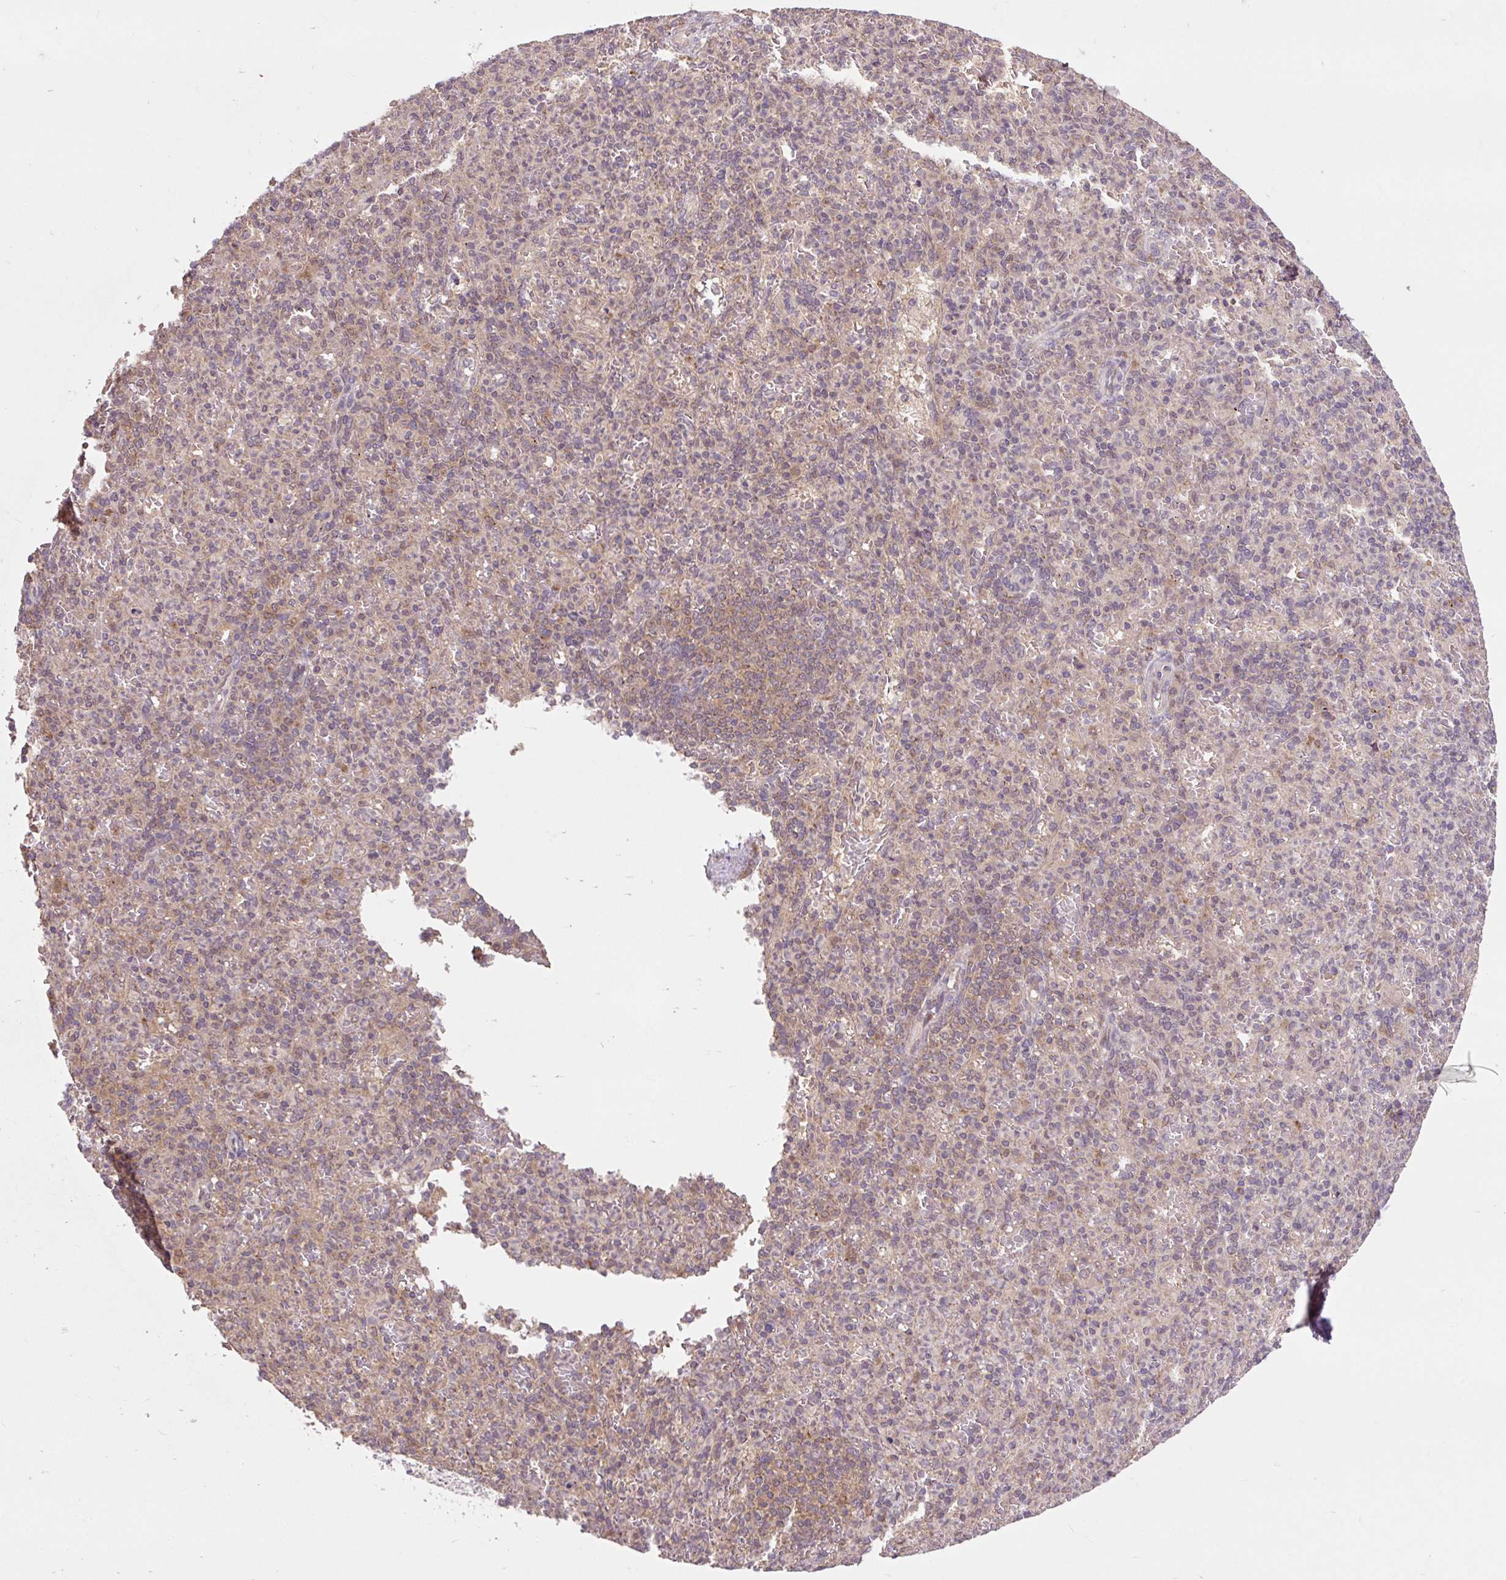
{"staining": {"intensity": "weak", "quantity": "<25%", "location": "cytoplasmic/membranous"}, "tissue": "spleen", "cell_type": "Cells in red pulp", "image_type": "normal", "snomed": [{"axis": "morphology", "description": "Normal tissue, NOS"}, {"axis": "topography", "description": "Spleen"}], "caption": "Immunohistochemical staining of benign spleen reveals no significant expression in cells in red pulp. (DAB (3,3'-diaminobenzidine) immunohistochemistry, high magnification).", "gene": "MMS19", "patient": {"sex": "female", "age": 74}}